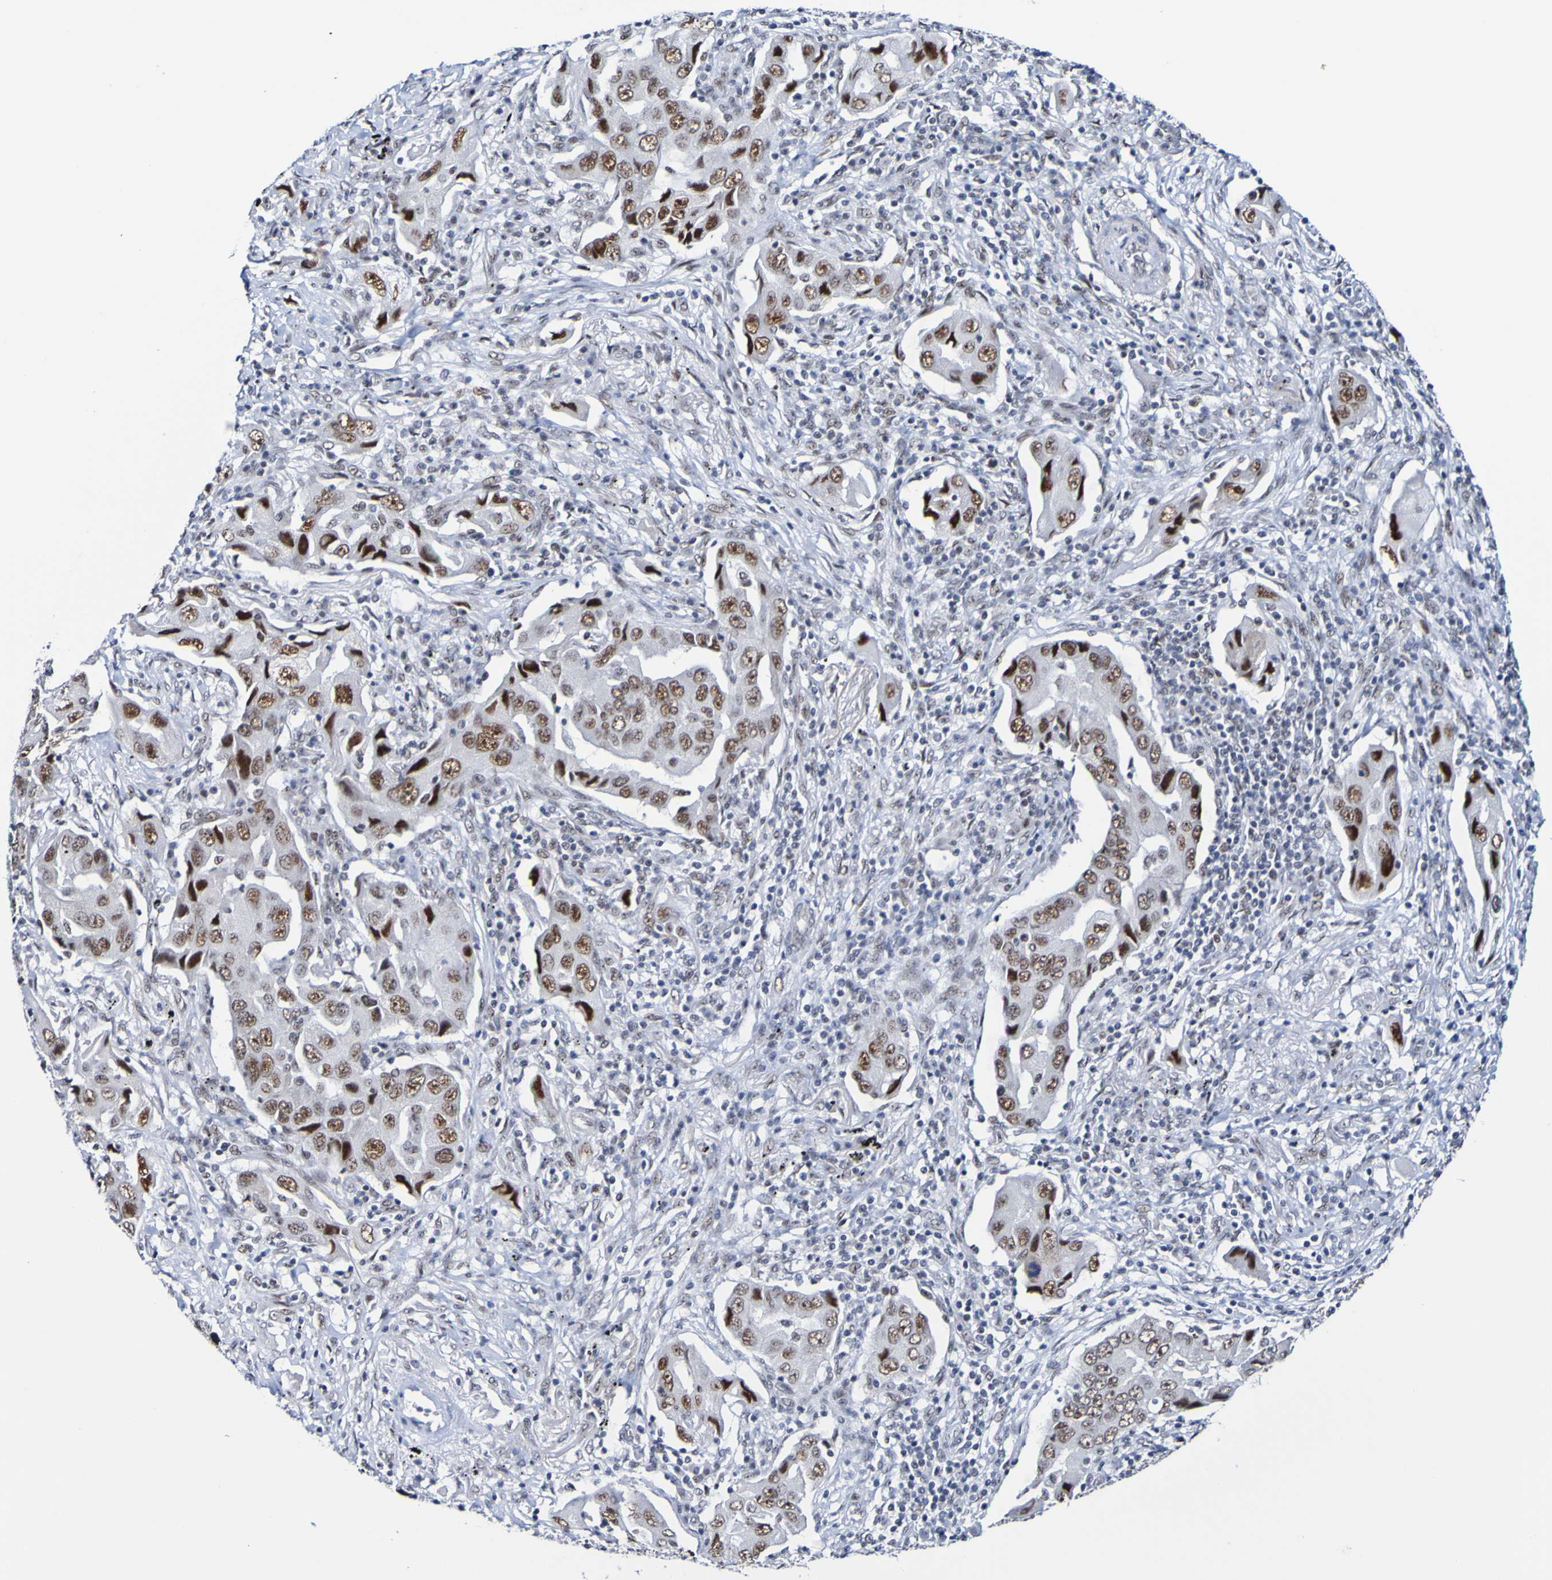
{"staining": {"intensity": "strong", "quantity": ">75%", "location": "nuclear"}, "tissue": "lung cancer", "cell_type": "Tumor cells", "image_type": "cancer", "snomed": [{"axis": "morphology", "description": "Adenocarcinoma, NOS"}, {"axis": "topography", "description": "Lung"}], "caption": "Human lung adenocarcinoma stained with a brown dye demonstrates strong nuclear positive positivity in approximately >75% of tumor cells.", "gene": "CDC5L", "patient": {"sex": "female", "age": 65}}